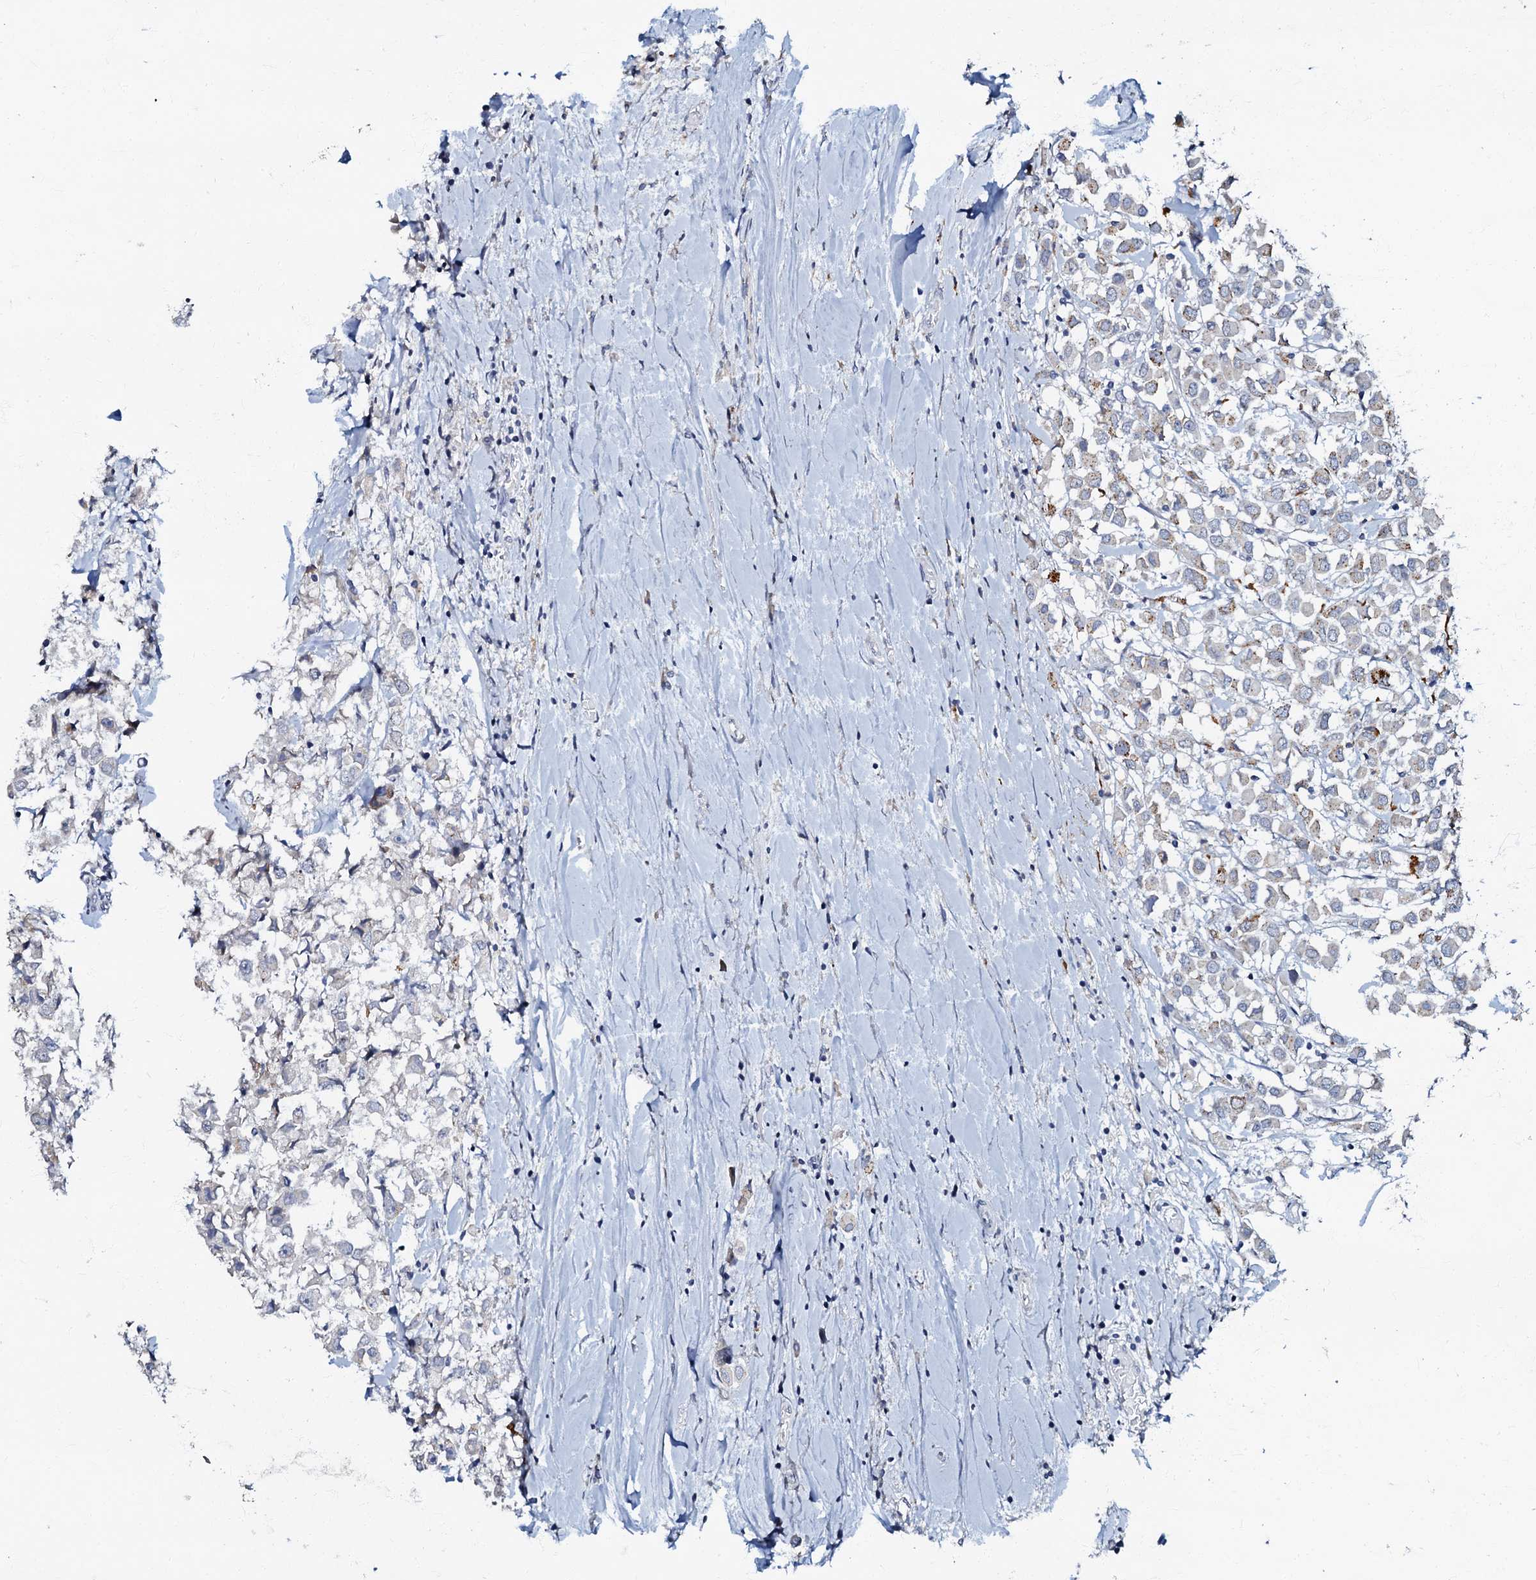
{"staining": {"intensity": "negative", "quantity": "none", "location": "none"}, "tissue": "breast cancer", "cell_type": "Tumor cells", "image_type": "cancer", "snomed": [{"axis": "morphology", "description": "Duct carcinoma"}, {"axis": "topography", "description": "Breast"}], "caption": "Immunohistochemical staining of human breast cancer reveals no significant positivity in tumor cells.", "gene": "OLAH", "patient": {"sex": "female", "age": 61}}